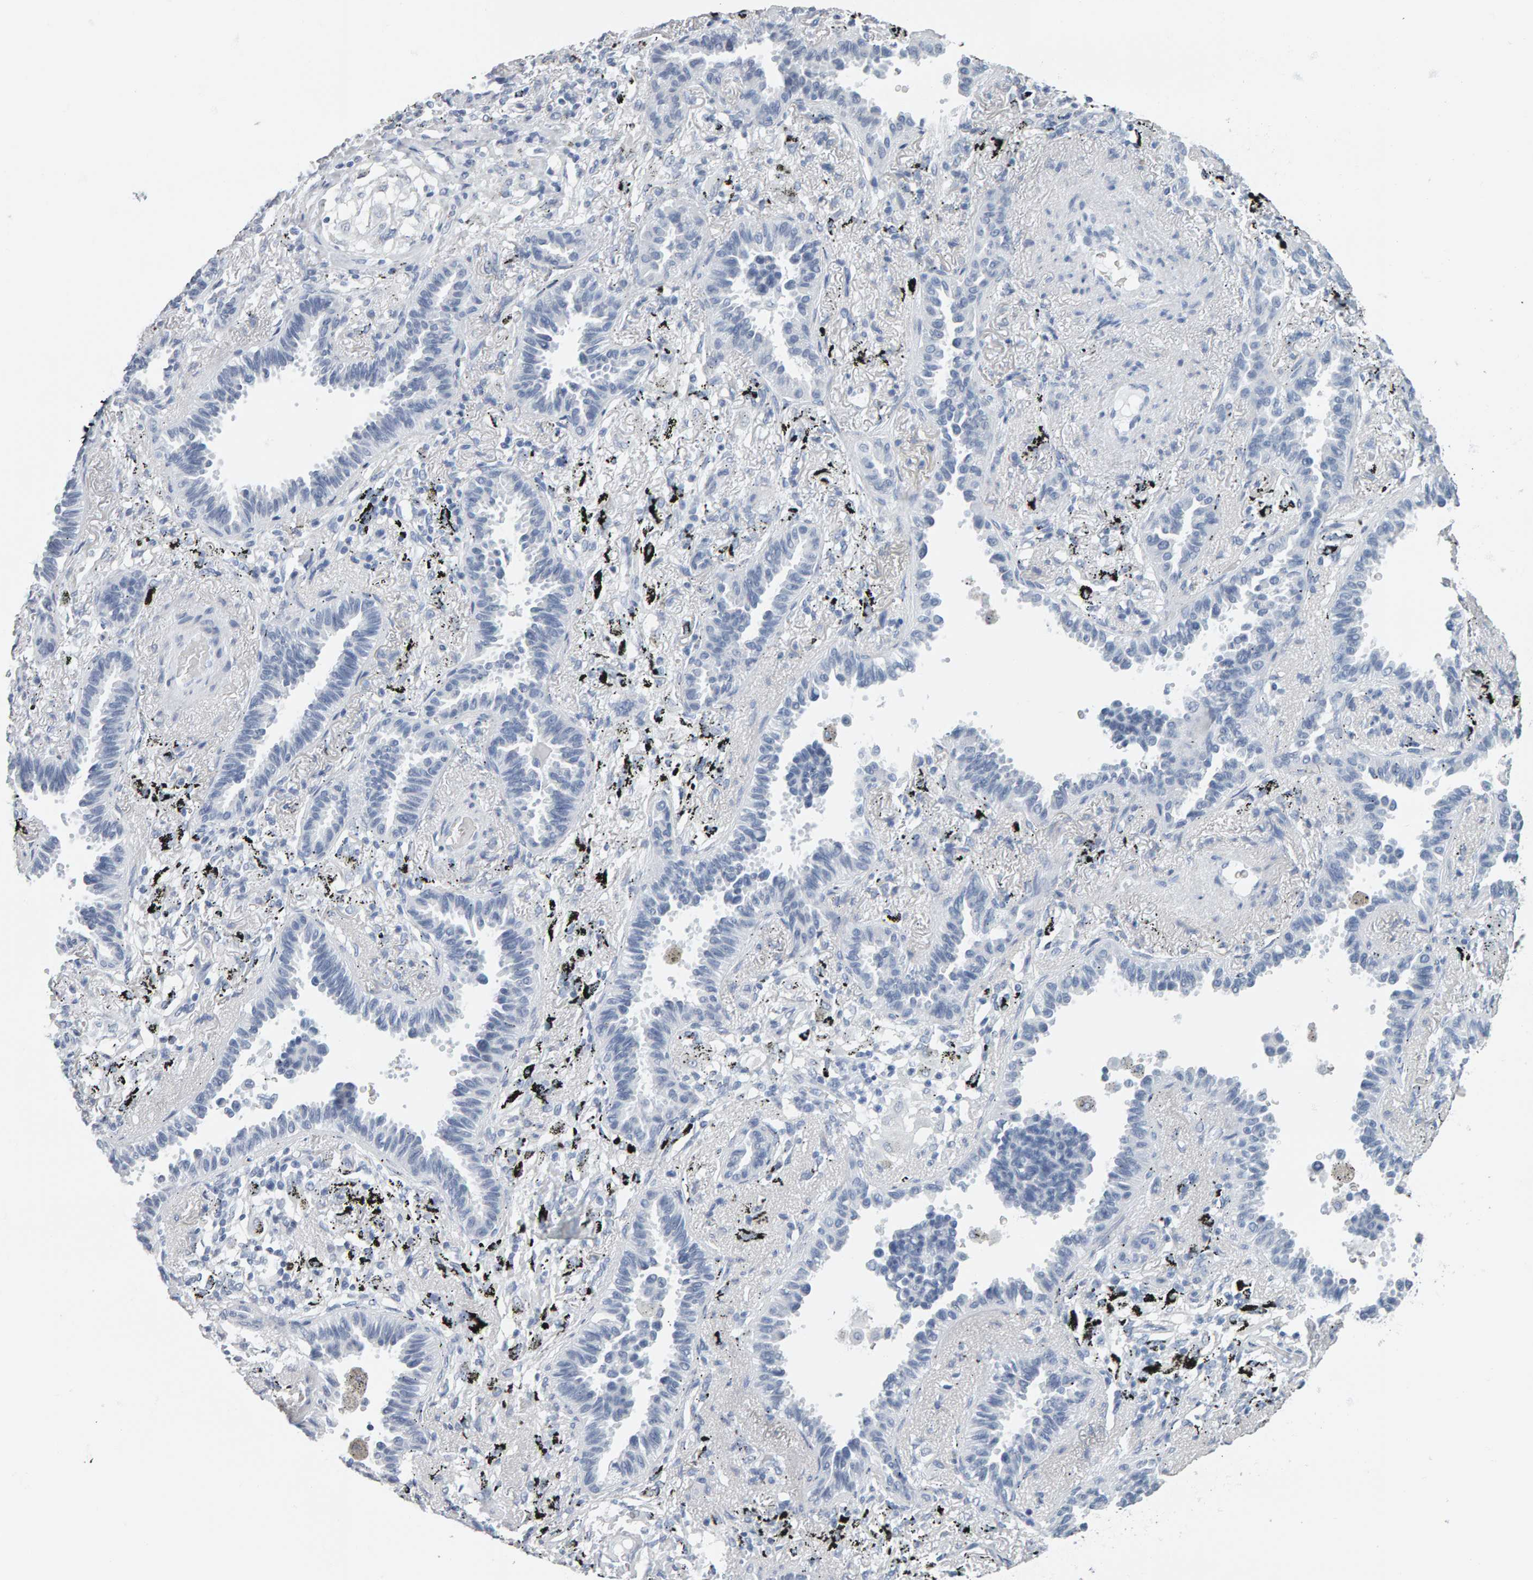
{"staining": {"intensity": "negative", "quantity": "none", "location": "none"}, "tissue": "lung cancer", "cell_type": "Tumor cells", "image_type": "cancer", "snomed": [{"axis": "morphology", "description": "Adenocarcinoma, NOS"}, {"axis": "topography", "description": "Lung"}], "caption": "Histopathology image shows no protein expression in tumor cells of lung cancer tissue.", "gene": "SPACA3", "patient": {"sex": "male", "age": 59}}